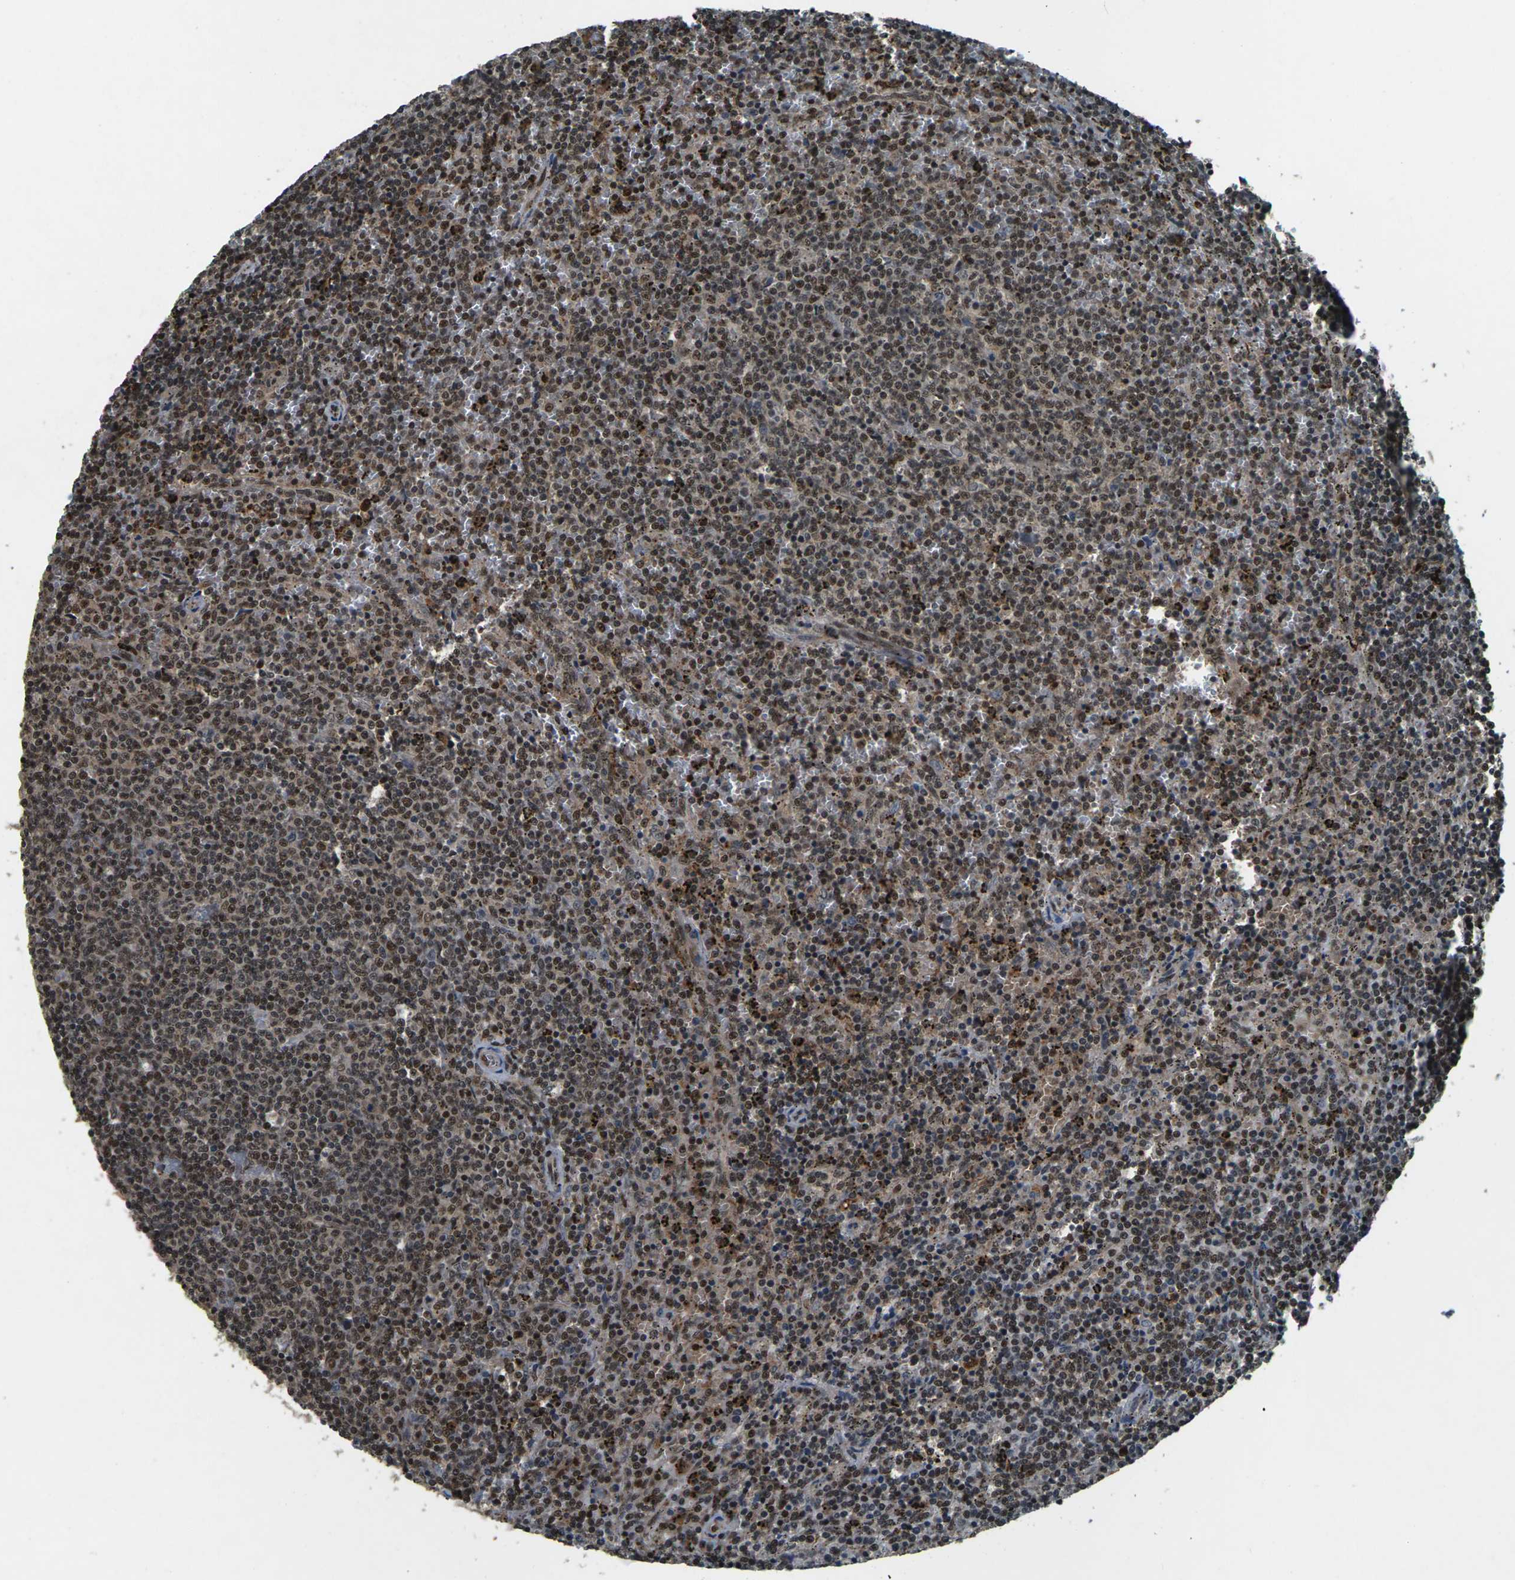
{"staining": {"intensity": "moderate", "quantity": ">75%", "location": "nuclear"}, "tissue": "lymphoma", "cell_type": "Tumor cells", "image_type": "cancer", "snomed": [{"axis": "morphology", "description": "Malignant lymphoma, non-Hodgkin's type, Low grade"}, {"axis": "topography", "description": "Spleen"}], "caption": "A medium amount of moderate nuclear expression is seen in about >75% of tumor cells in malignant lymphoma, non-Hodgkin's type (low-grade) tissue.", "gene": "NR4A2", "patient": {"sex": "female", "age": 50}}